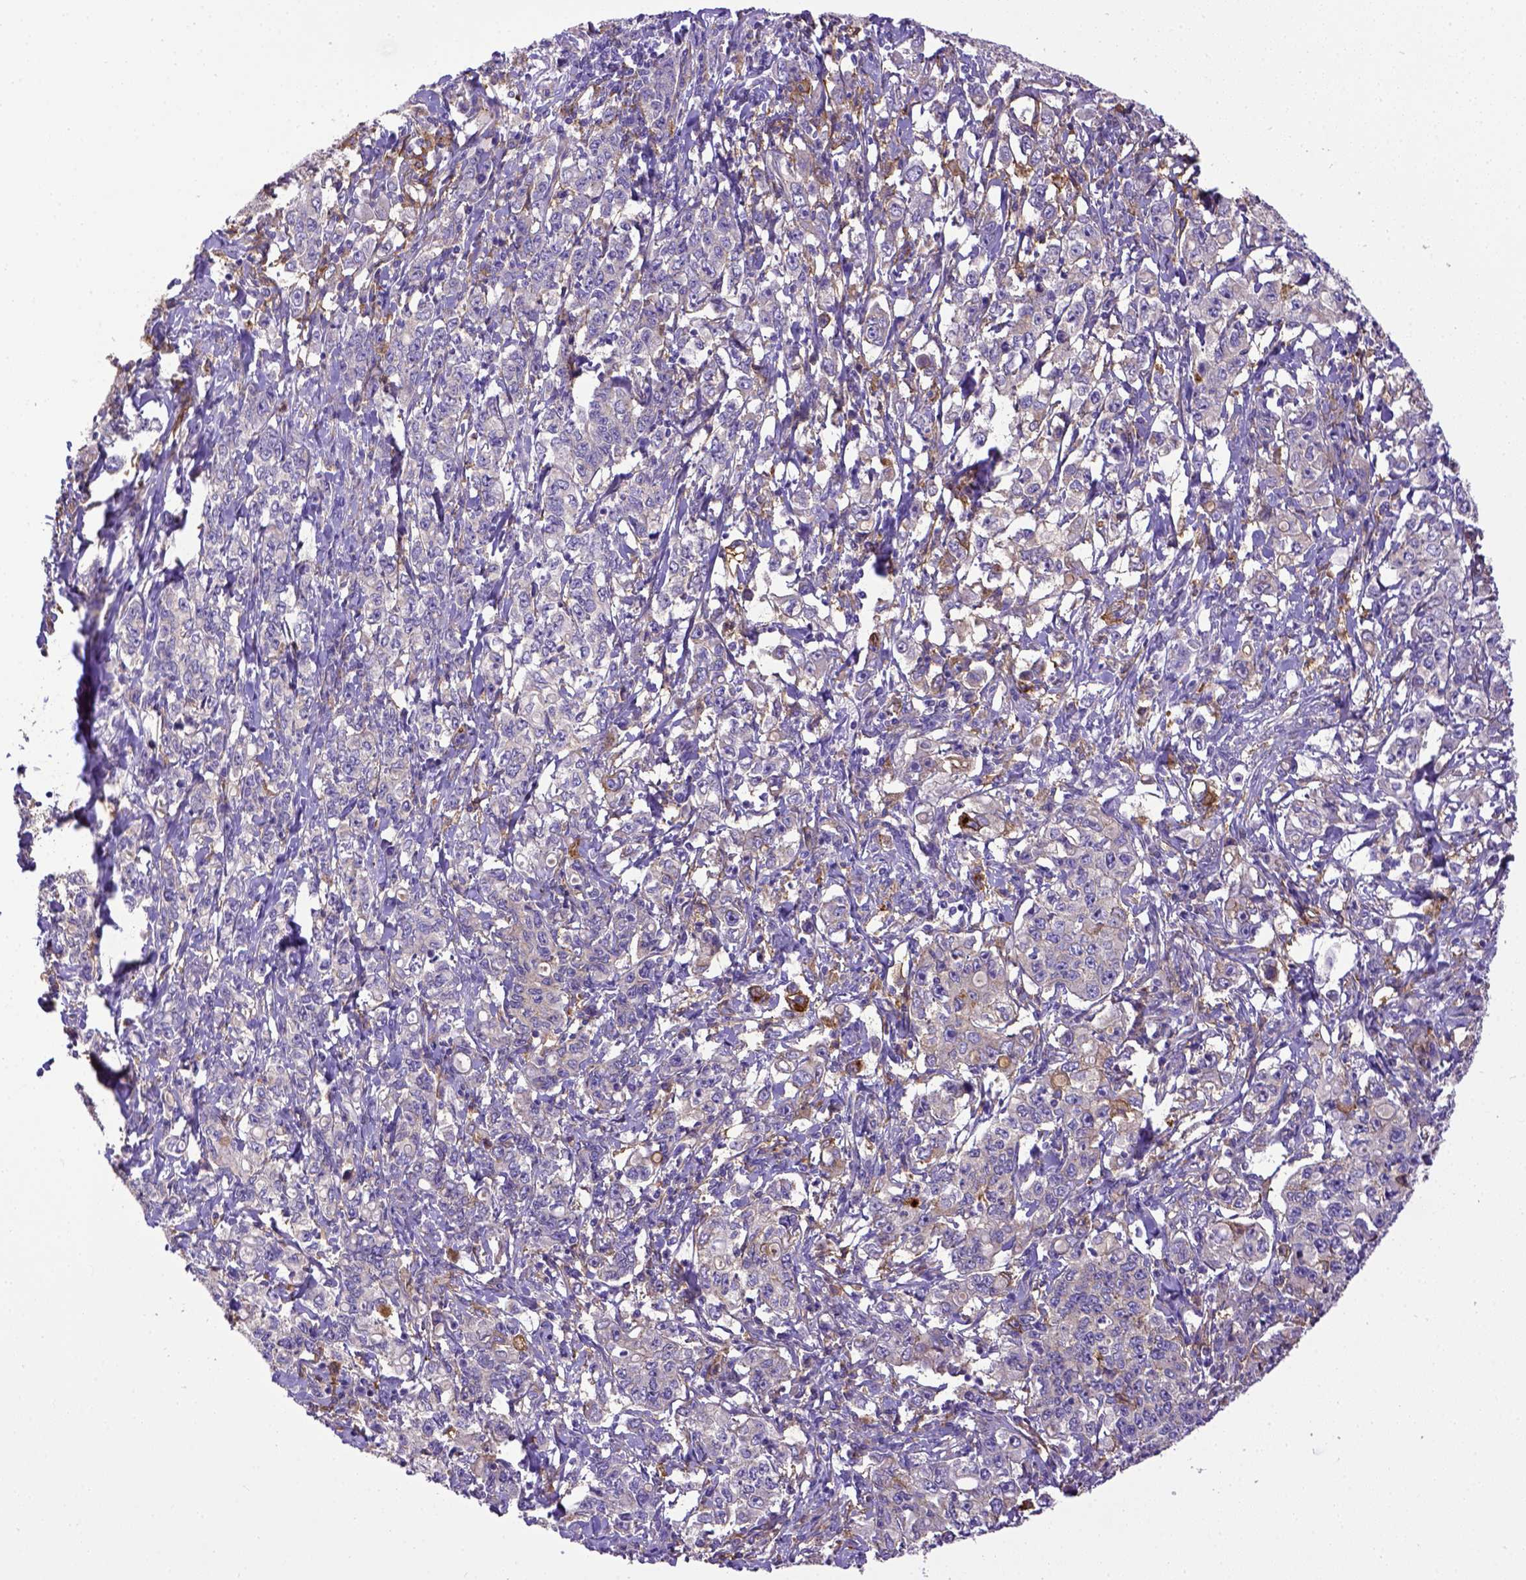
{"staining": {"intensity": "negative", "quantity": "none", "location": "none"}, "tissue": "stomach cancer", "cell_type": "Tumor cells", "image_type": "cancer", "snomed": [{"axis": "morphology", "description": "Adenocarcinoma, NOS"}, {"axis": "topography", "description": "Stomach, lower"}], "caption": "The micrograph reveals no significant positivity in tumor cells of stomach cancer (adenocarcinoma).", "gene": "CD40", "patient": {"sex": "female", "age": 72}}